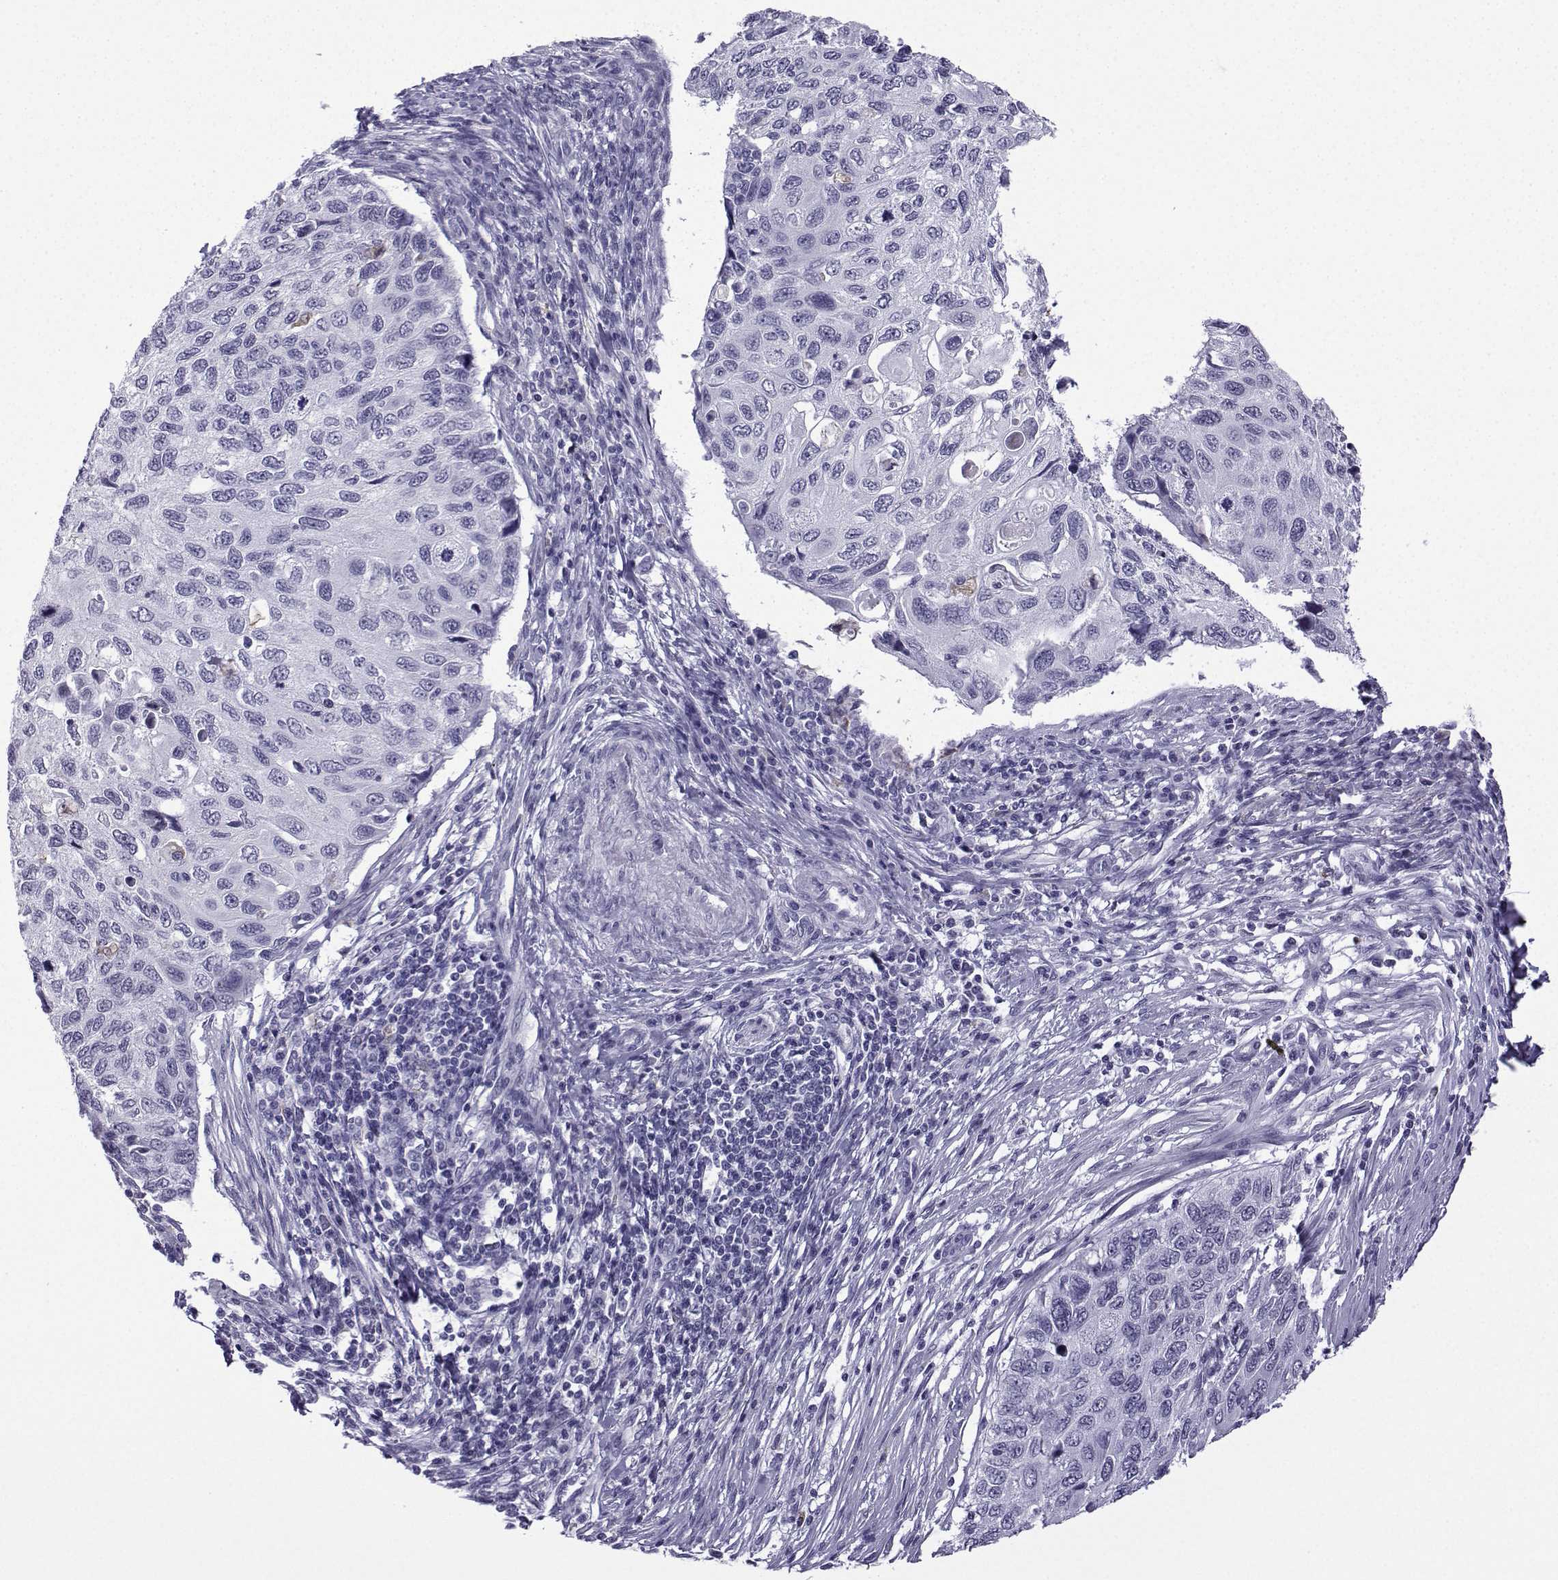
{"staining": {"intensity": "negative", "quantity": "none", "location": "none"}, "tissue": "cervical cancer", "cell_type": "Tumor cells", "image_type": "cancer", "snomed": [{"axis": "morphology", "description": "Squamous cell carcinoma, NOS"}, {"axis": "topography", "description": "Cervix"}], "caption": "An immunohistochemistry image of cervical squamous cell carcinoma is shown. There is no staining in tumor cells of cervical squamous cell carcinoma.", "gene": "MRGBP", "patient": {"sex": "female", "age": 70}}